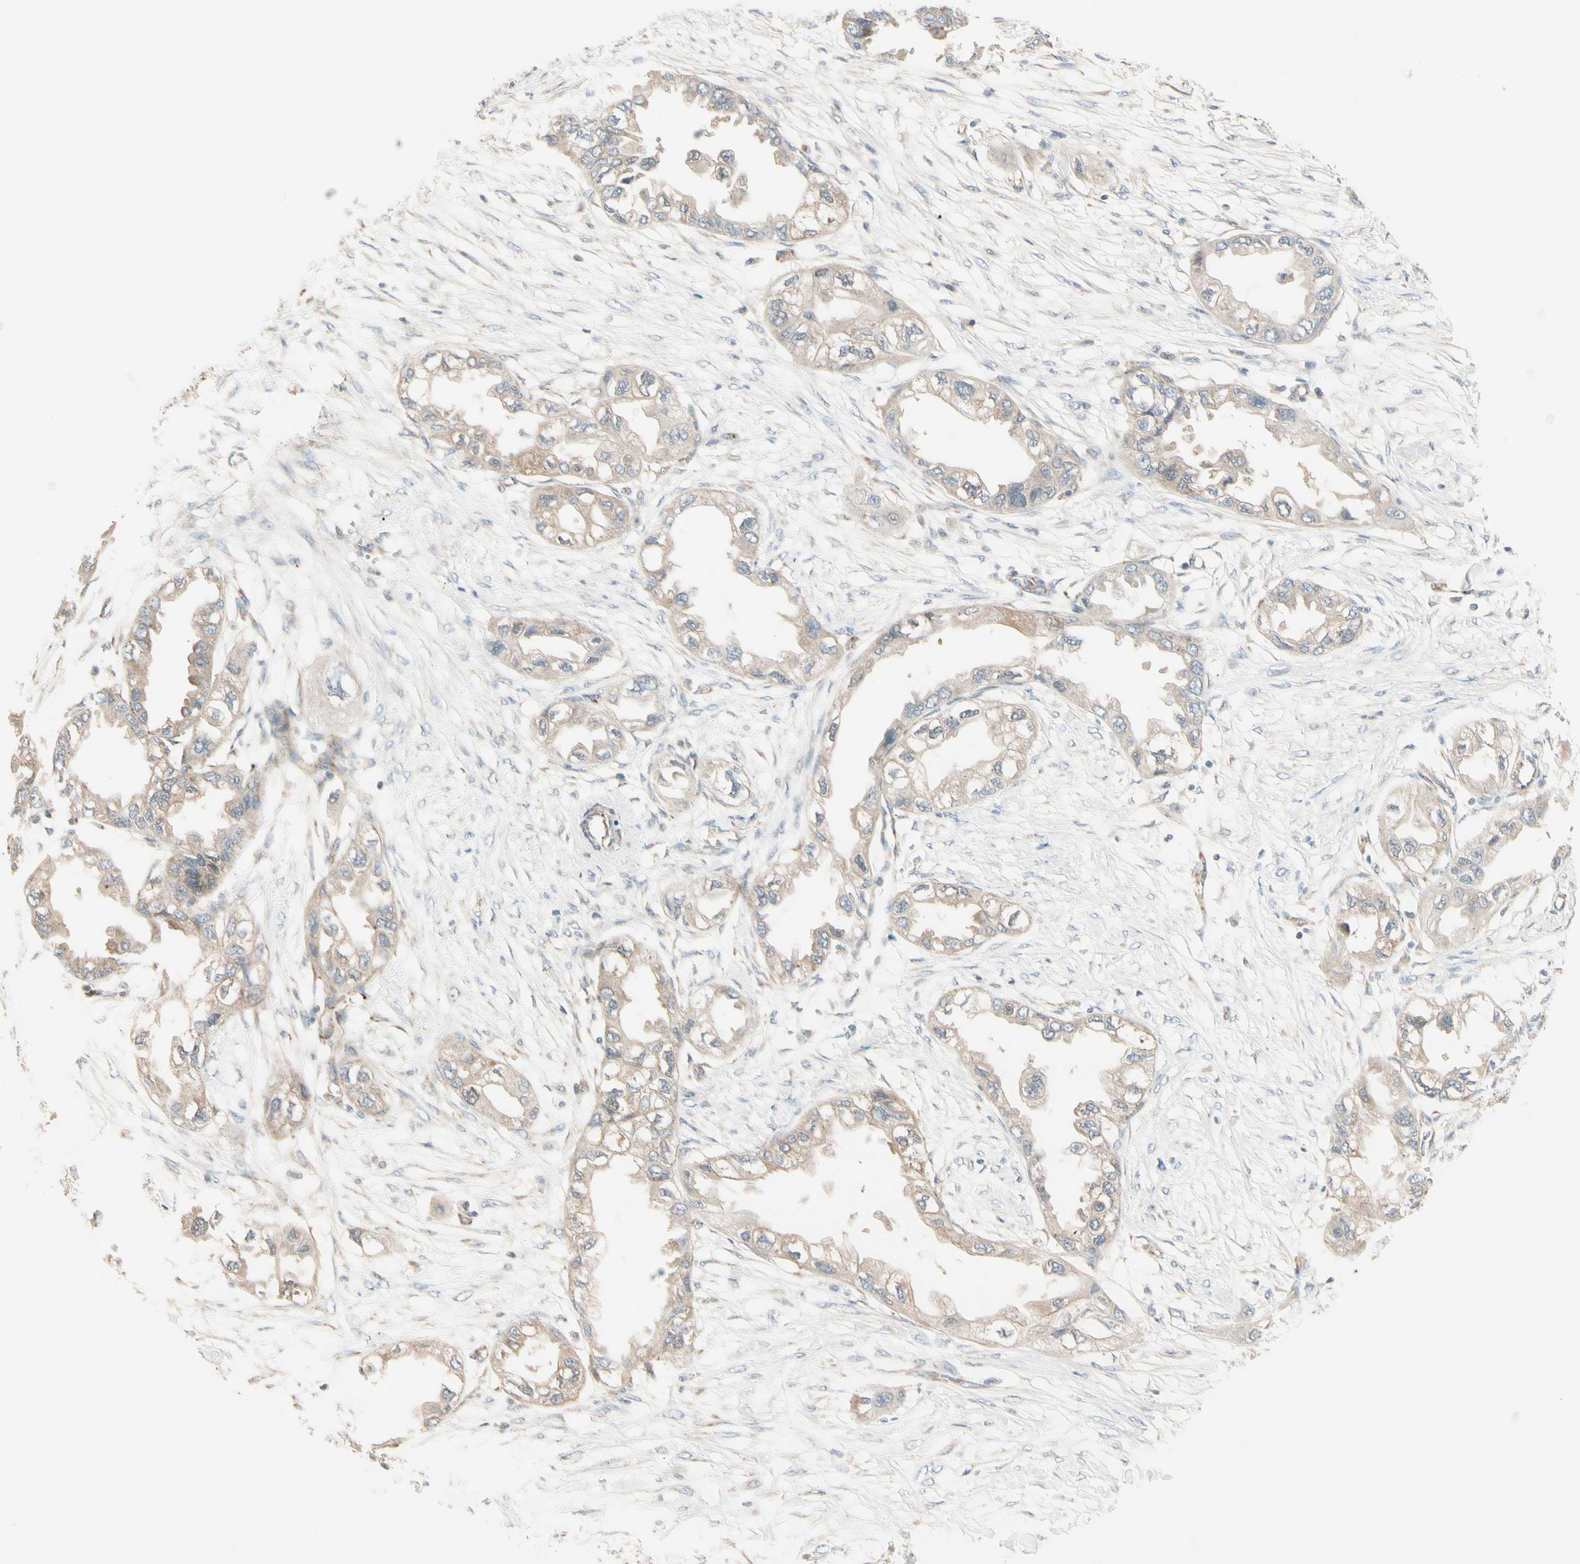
{"staining": {"intensity": "weak", "quantity": ">75%", "location": "cytoplasmic/membranous"}, "tissue": "endometrial cancer", "cell_type": "Tumor cells", "image_type": "cancer", "snomed": [{"axis": "morphology", "description": "Adenocarcinoma, NOS"}, {"axis": "topography", "description": "Endometrium"}], "caption": "DAB (3,3'-diaminobenzidine) immunohistochemical staining of endometrial cancer reveals weak cytoplasmic/membranous protein positivity in about >75% of tumor cells.", "gene": "EPHA3", "patient": {"sex": "female", "age": 67}}